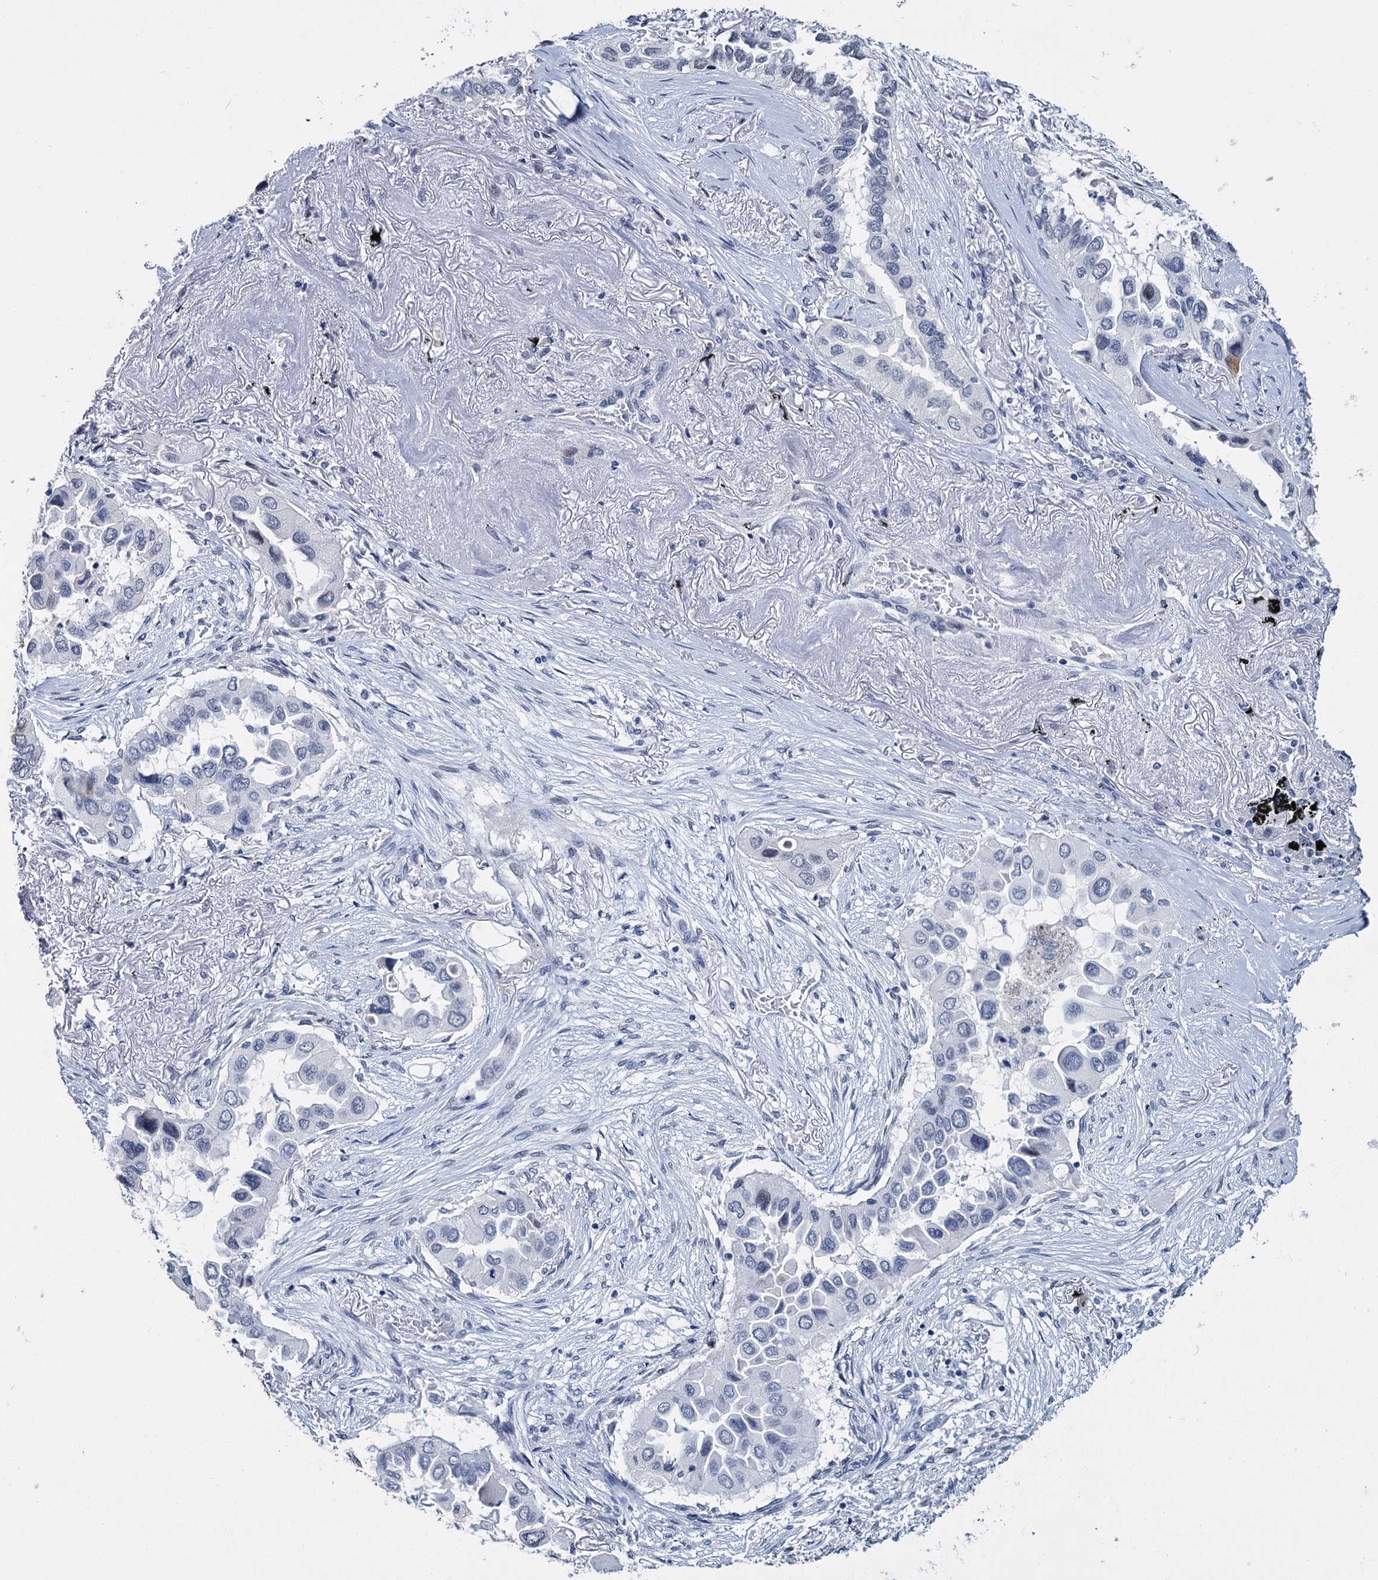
{"staining": {"intensity": "negative", "quantity": "none", "location": "none"}, "tissue": "lung cancer", "cell_type": "Tumor cells", "image_type": "cancer", "snomed": [{"axis": "morphology", "description": "Adenocarcinoma, NOS"}, {"axis": "topography", "description": "Lung"}], "caption": "Immunohistochemical staining of lung cancer (adenocarcinoma) exhibits no significant positivity in tumor cells. The staining was performed using DAB to visualize the protein expression in brown, while the nuclei were stained in blue with hematoxylin (Magnification: 20x).", "gene": "MAGEA4", "patient": {"sex": "female", "age": 76}}